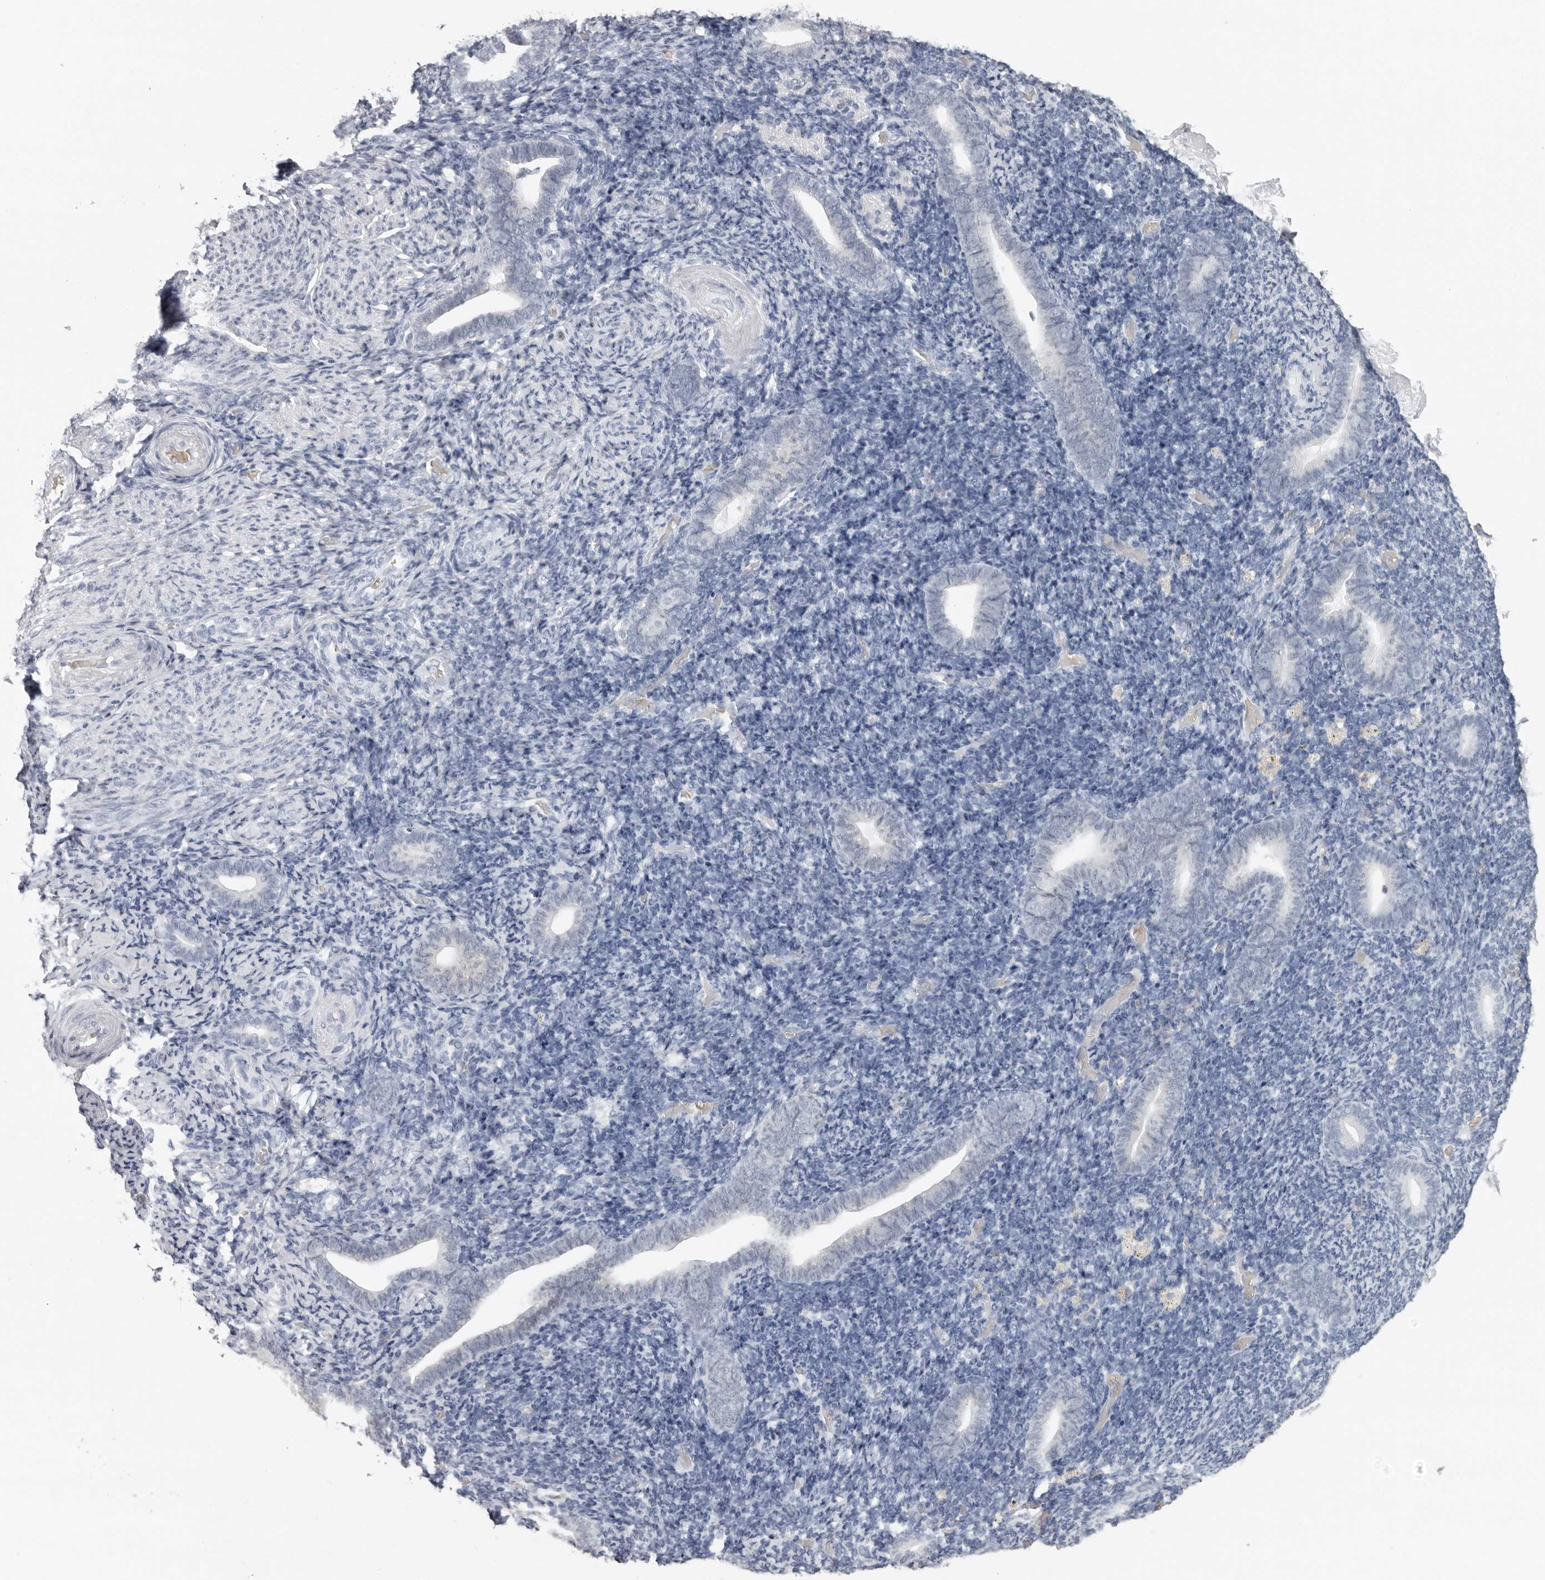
{"staining": {"intensity": "negative", "quantity": "none", "location": "none"}, "tissue": "endometrium", "cell_type": "Cells in endometrial stroma", "image_type": "normal", "snomed": [{"axis": "morphology", "description": "Normal tissue, NOS"}, {"axis": "topography", "description": "Endometrium"}], "caption": "This is an immunohistochemistry photomicrograph of unremarkable endometrium. There is no expression in cells in endometrial stroma.", "gene": "EPB41", "patient": {"sex": "female", "age": 51}}